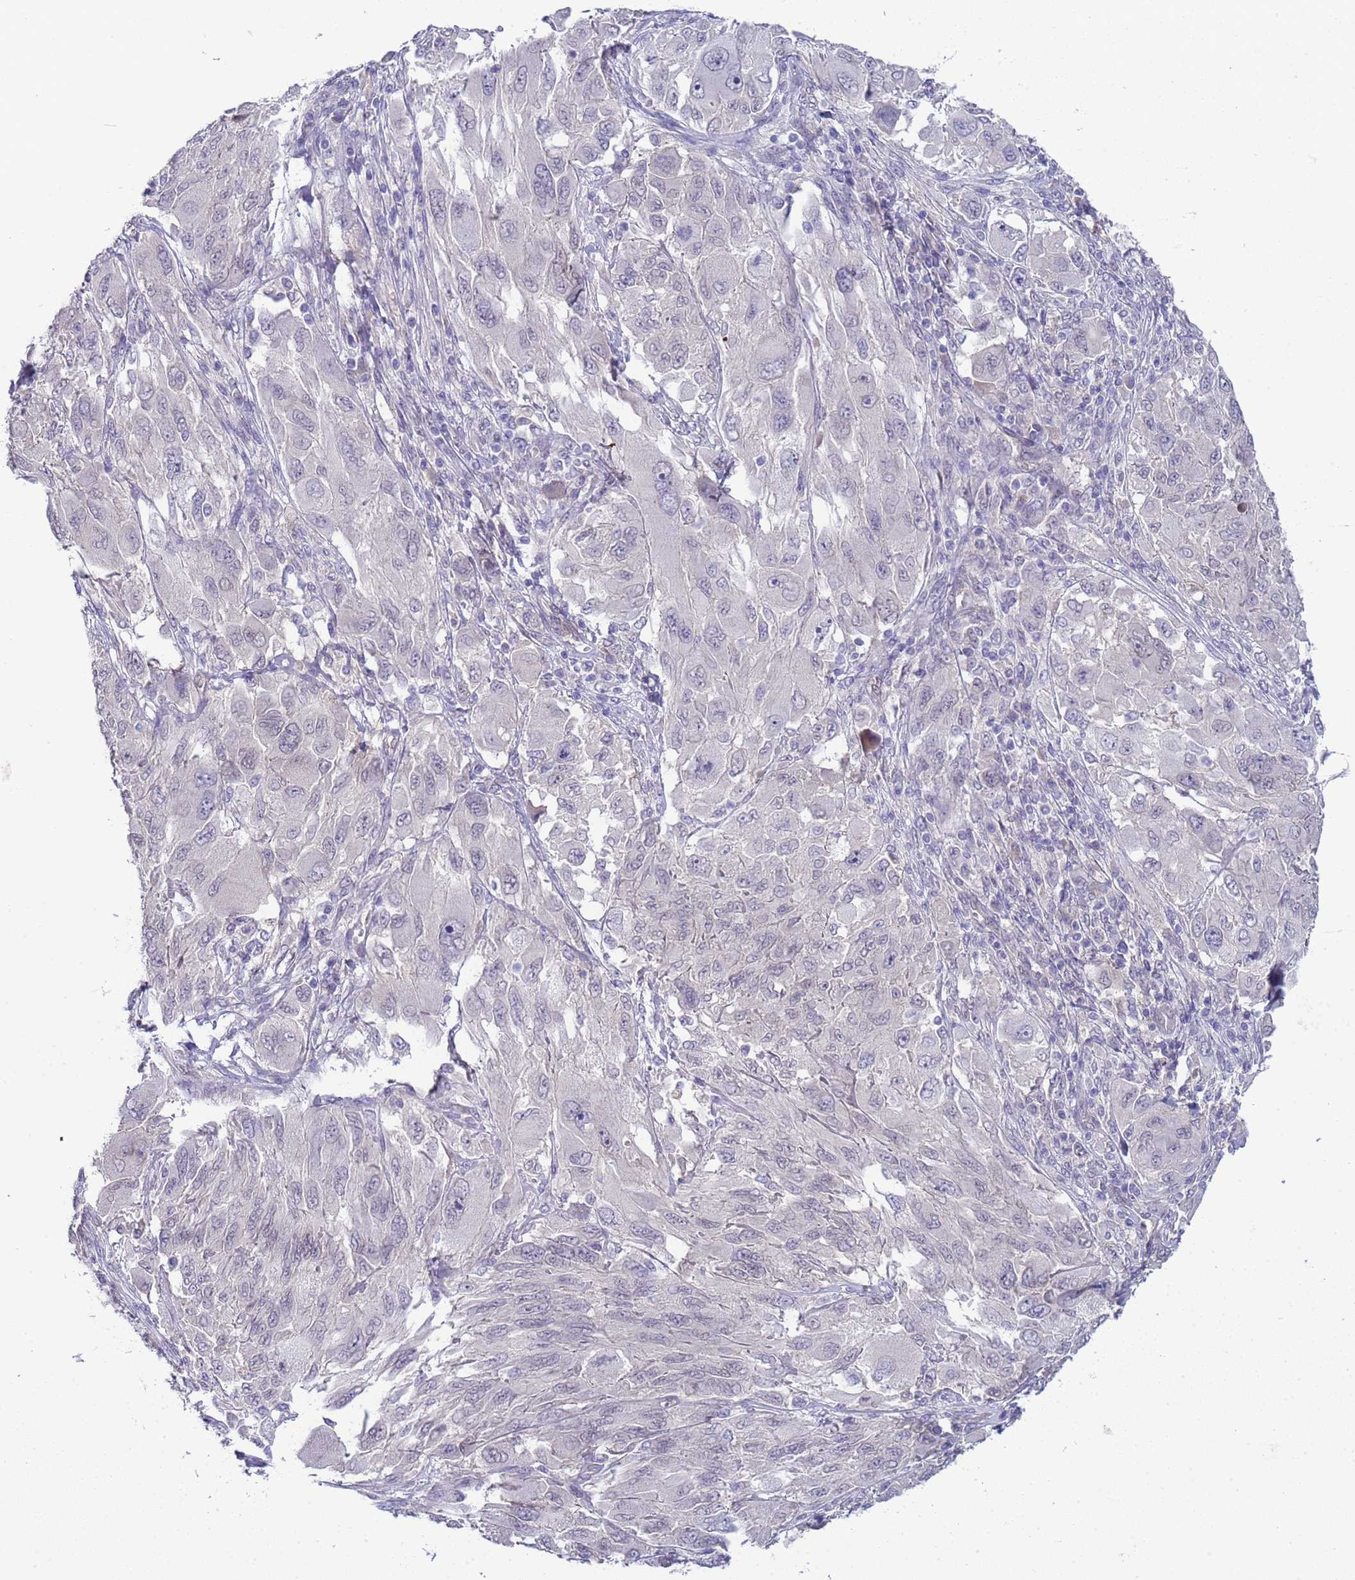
{"staining": {"intensity": "negative", "quantity": "none", "location": "none"}, "tissue": "melanoma", "cell_type": "Tumor cells", "image_type": "cancer", "snomed": [{"axis": "morphology", "description": "Malignant melanoma, NOS"}, {"axis": "topography", "description": "Skin"}], "caption": "The IHC micrograph has no significant positivity in tumor cells of melanoma tissue. Nuclei are stained in blue.", "gene": "TRMT10A", "patient": {"sex": "female", "age": 91}}